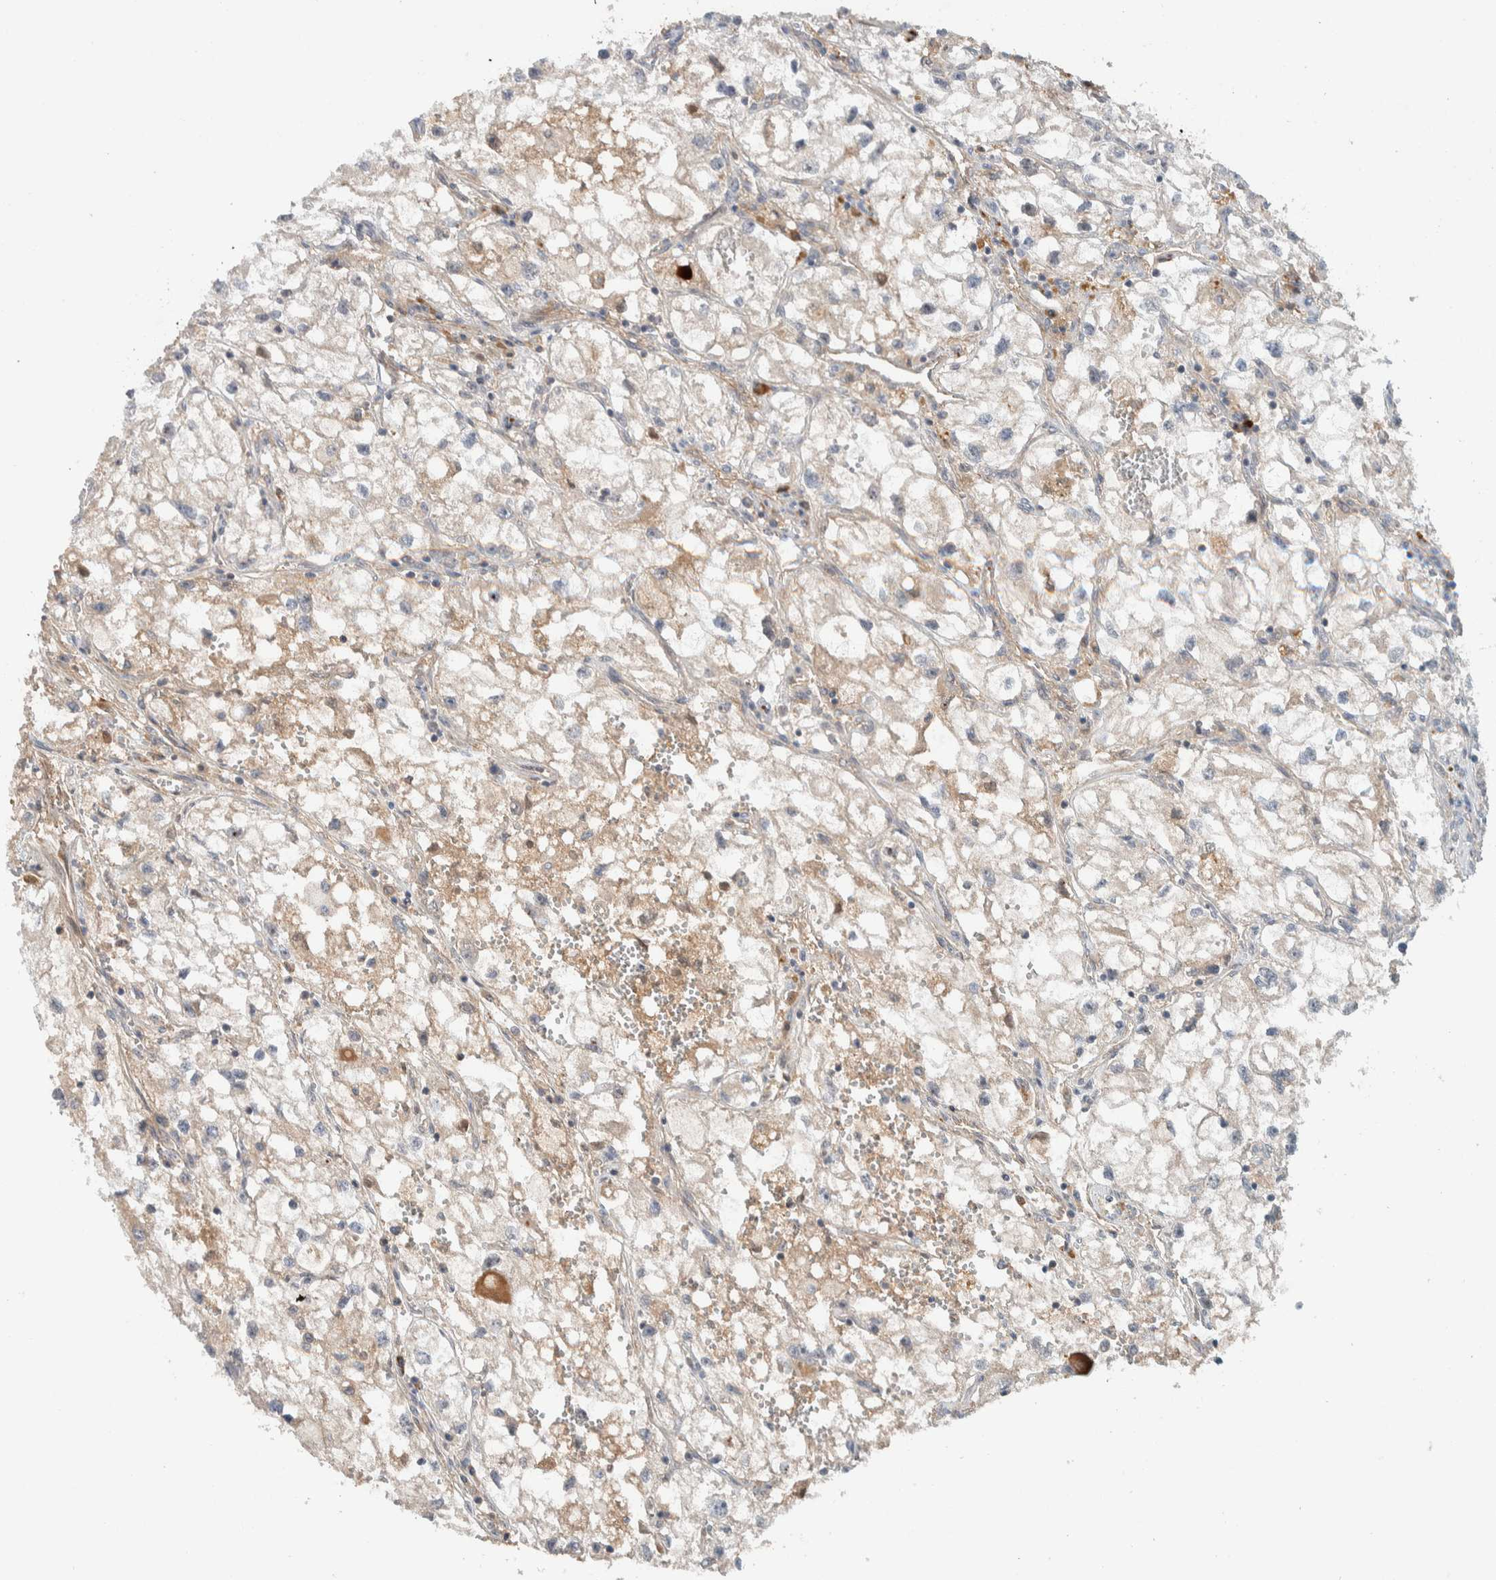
{"staining": {"intensity": "weak", "quantity": "<25%", "location": "cytoplasmic/membranous"}, "tissue": "renal cancer", "cell_type": "Tumor cells", "image_type": "cancer", "snomed": [{"axis": "morphology", "description": "Adenocarcinoma, NOS"}, {"axis": "topography", "description": "Kidney"}], "caption": "A photomicrograph of adenocarcinoma (renal) stained for a protein exhibits no brown staining in tumor cells.", "gene": "ARMC7", "patient": {"sex": "female", "age": 70}}